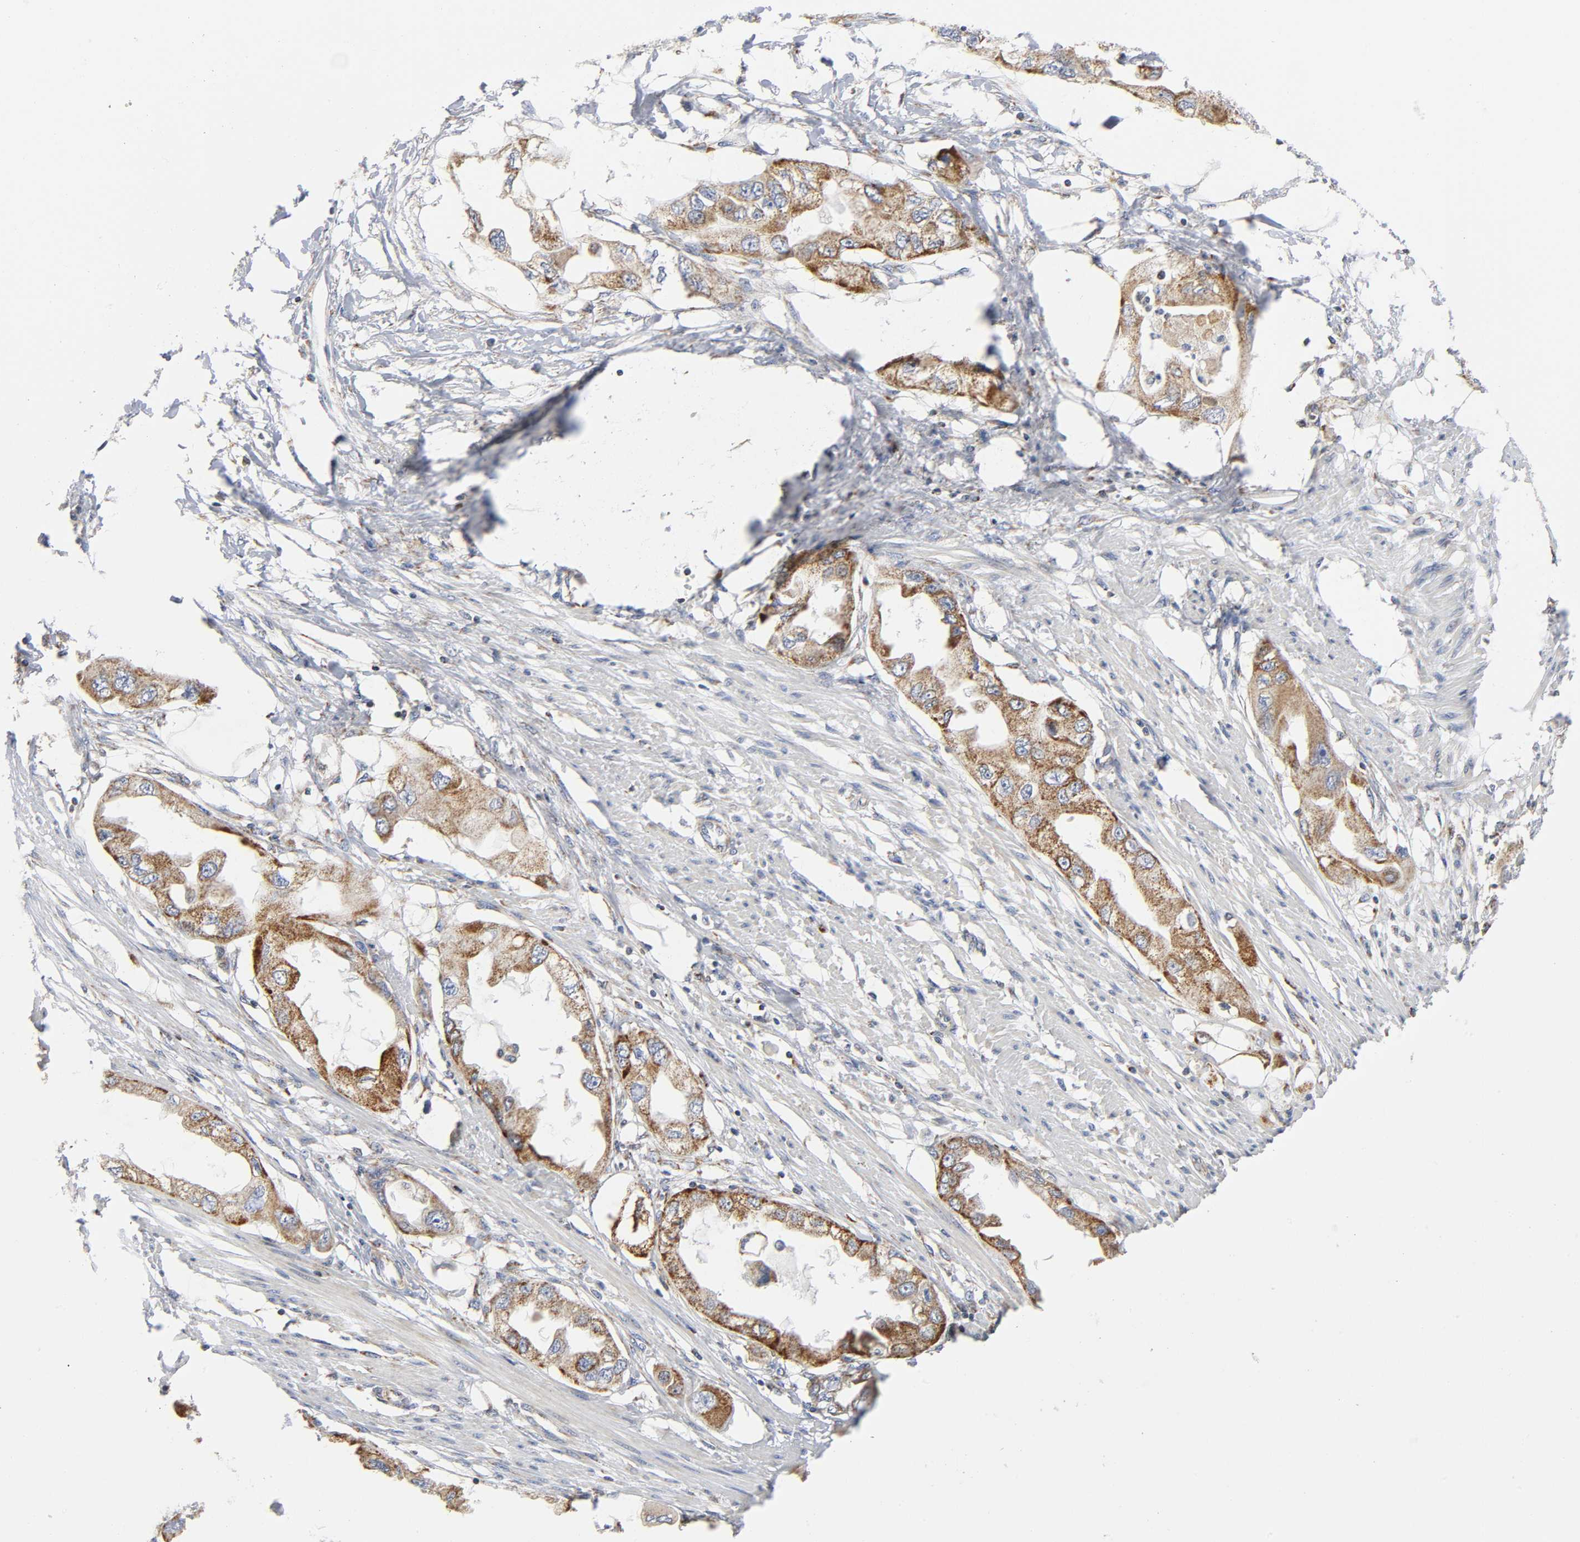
{"staining": {"intensity": "strong", "quantity": ">75%", "location": "cytoplasmic/membranous"}, "tissue": "endometrial cancer", "cell_type": "Tumor cells", "image_type": "cancer", "snomed": [{"axis": "morphology", "description": "Adenocarcinoma, NOS"}, {"axis": "topography", "description": "Endometrium"}], "caption": "Protein staining shows strong cytoplasmic/membranous staining in about >75% of tumor cells in endometrial cancer. (Stains: DAB (3,3'-diaminobenzidine) in brown, nuclei in blue, Microscopy: brightfield microscopy at high magnification).", "gene": "BAK1", "patient": {"sex": "female", "age": 67}}